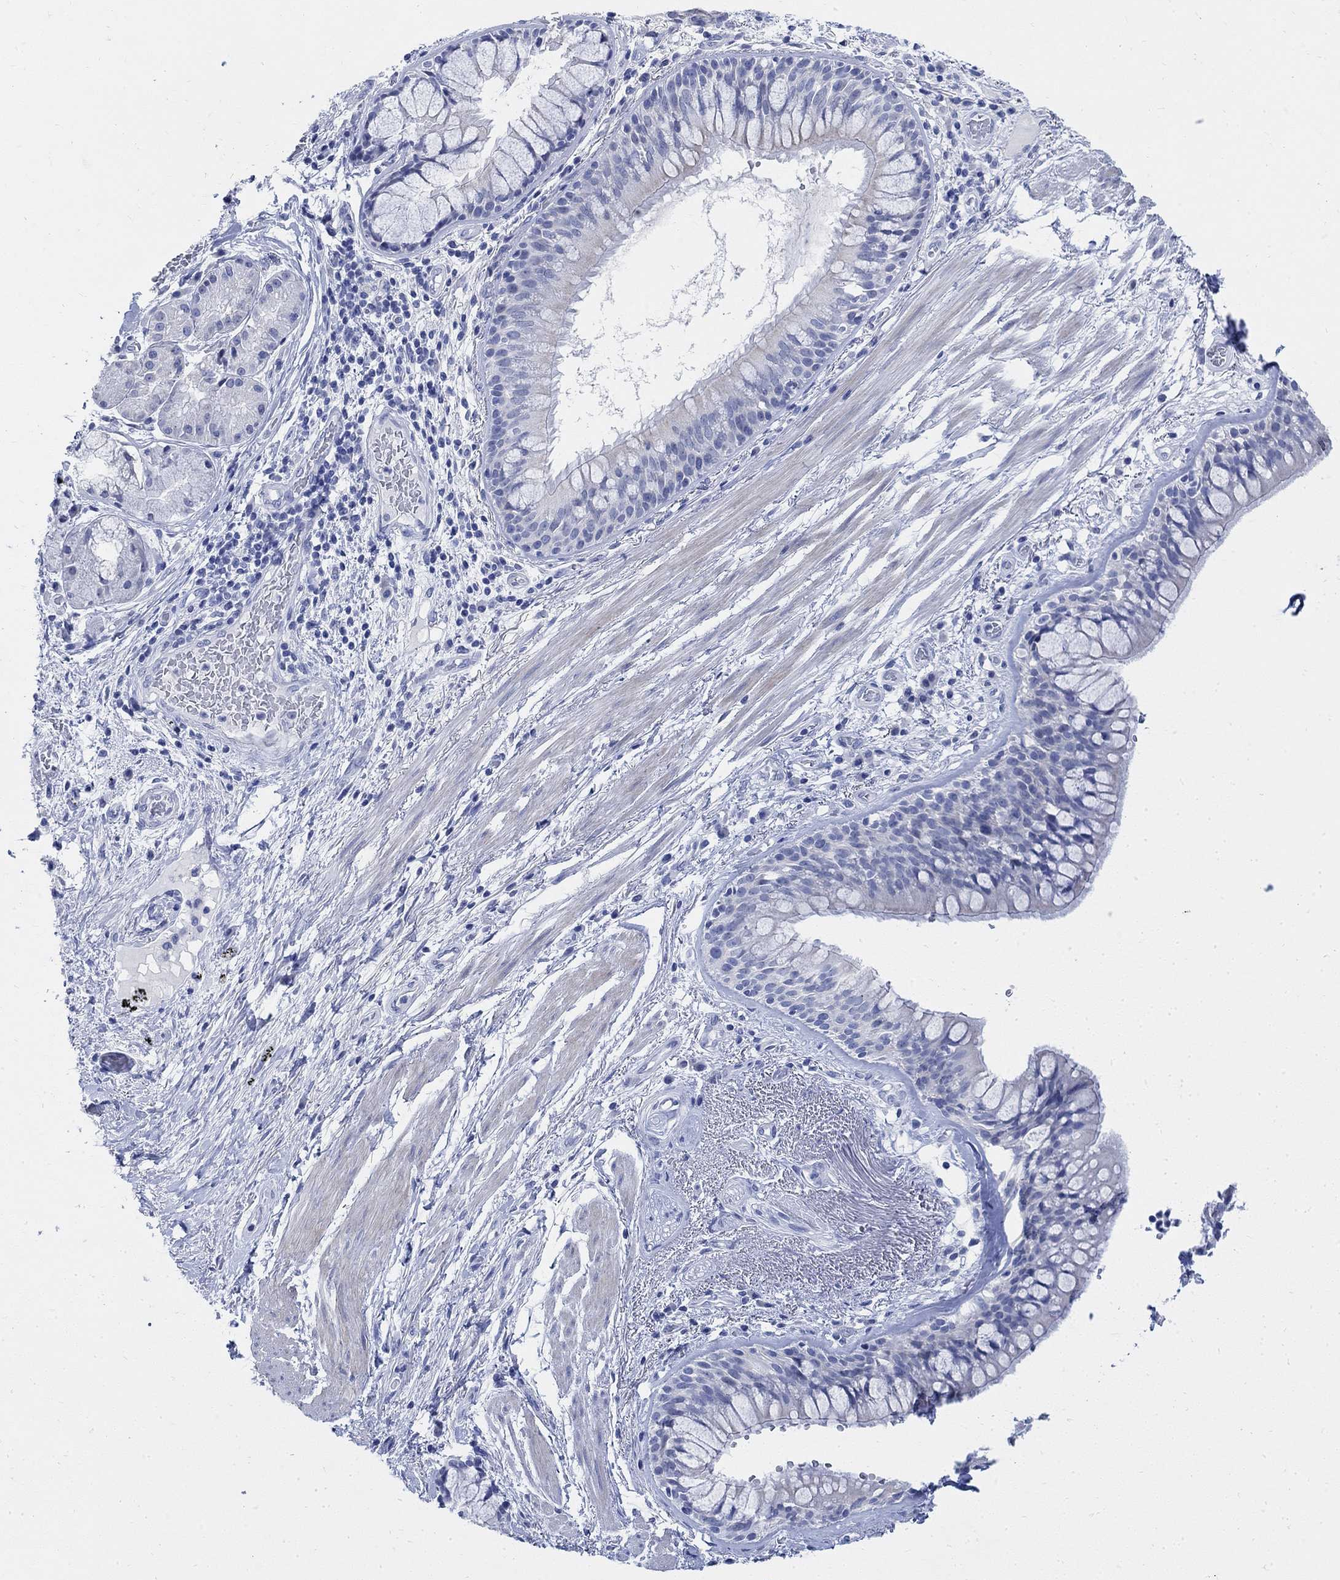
{"staining": {"intensity": "negative", "quantity": "none", "location": "none"}, "tissue": "bronchus", "cell_type": "Respiratory epithelial cells", "image_type": "normal", "snomed": [{"axis": "morphology", "description": "Normal tissue, NOS"}, {"axis": "topography", "description": "Bronchus"}, {"axis": "topography", "description": "Lung"}], "caption": "This is an IHC micrograph of benign bronchus. There is no staining in respiratory epithelial cells.", "gene": "CAMK2N1", "patient": {"sex": "female", "age": 57}}